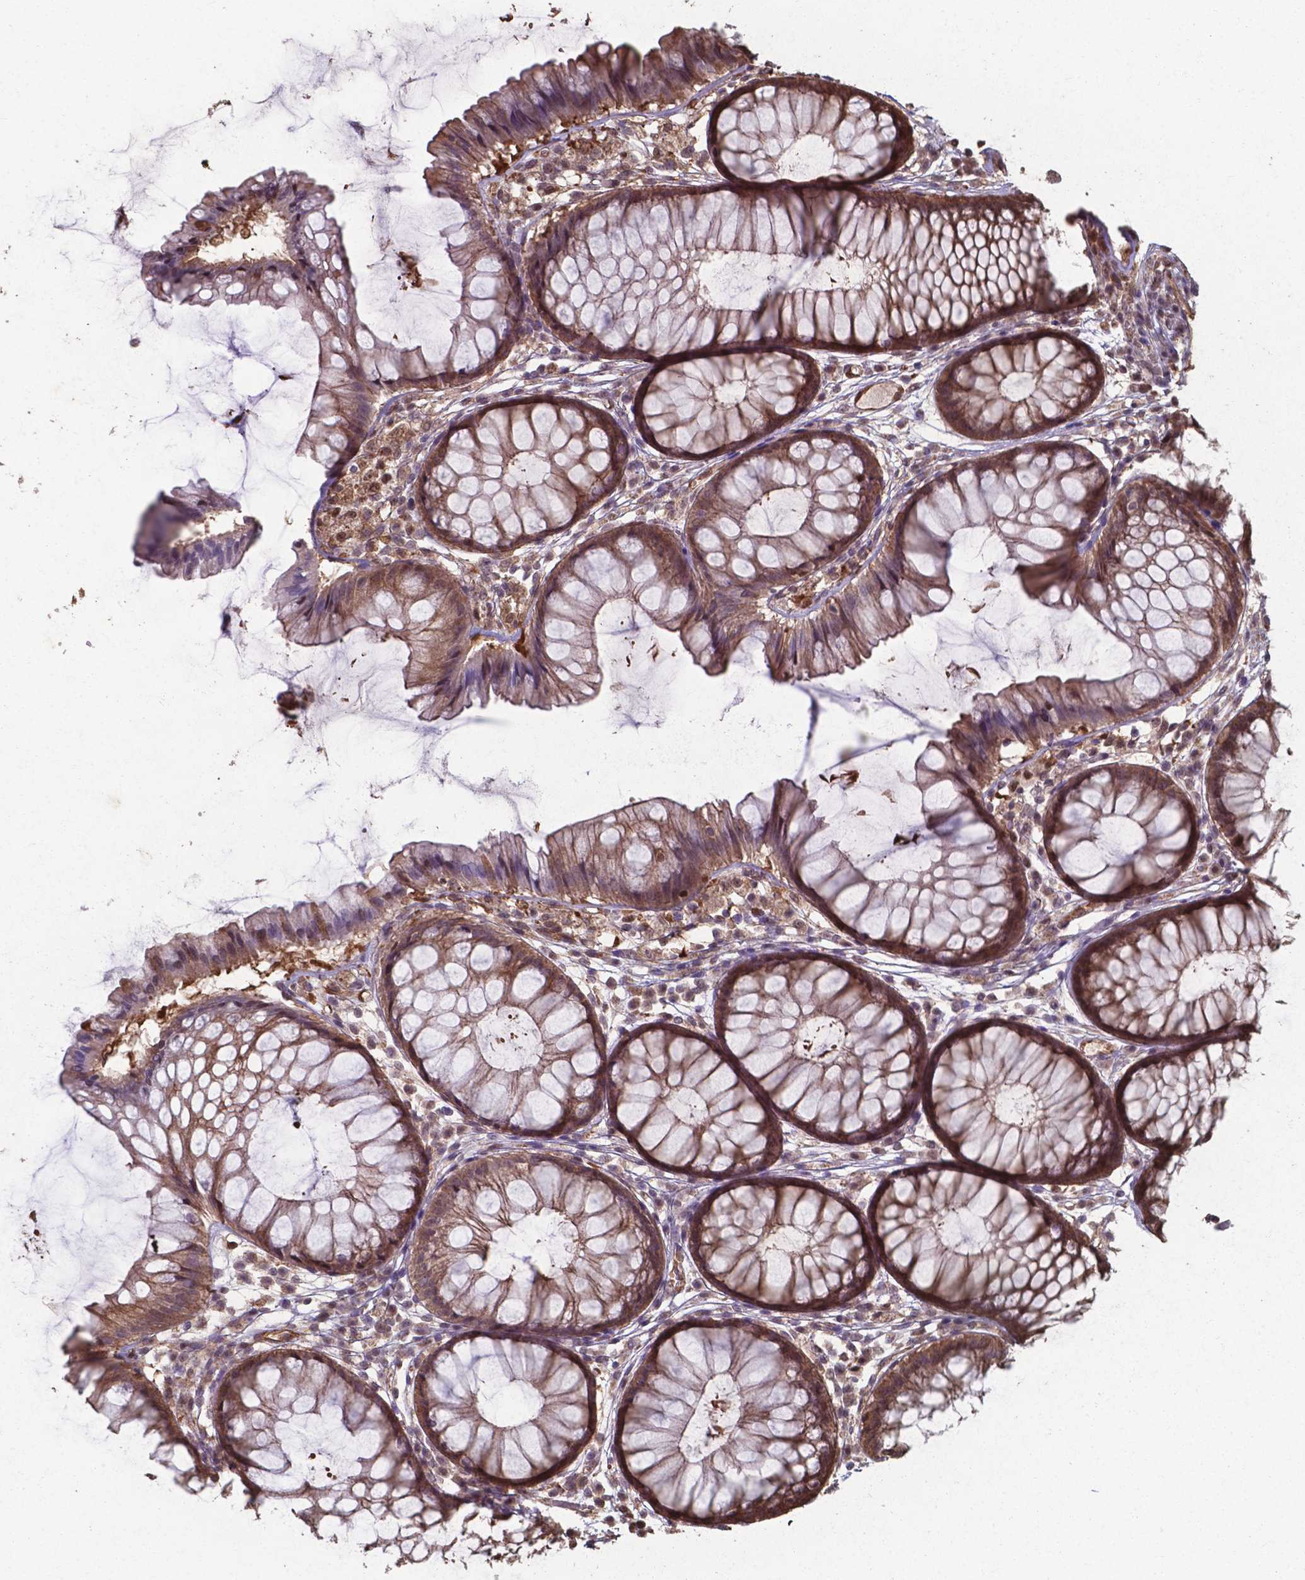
{"staining": {"intensity": "moderate", "quantity": ">75%", "location": "cytoplasmic/membranous,nuclear"}, "tissue": "colon", "cell_type": "Endothelial cells", "image_type": "normal", "snomed": [{"axis": "morphology", "description": "Normal tissue, NOS"}, {"axis": "morphology", "description": "Adenocarcinoma, NOS"}, {"axis": "topography", "description": "Colon"}], "caption": "Protein expression by immunohistochemistry shows moderate cytoplasmic/membranous,nuclear staining in approximately >75% of endothelial cells in unremarkable colon.", "gene": "CHP2", "patient": {"sex": "male", "age": 65}}